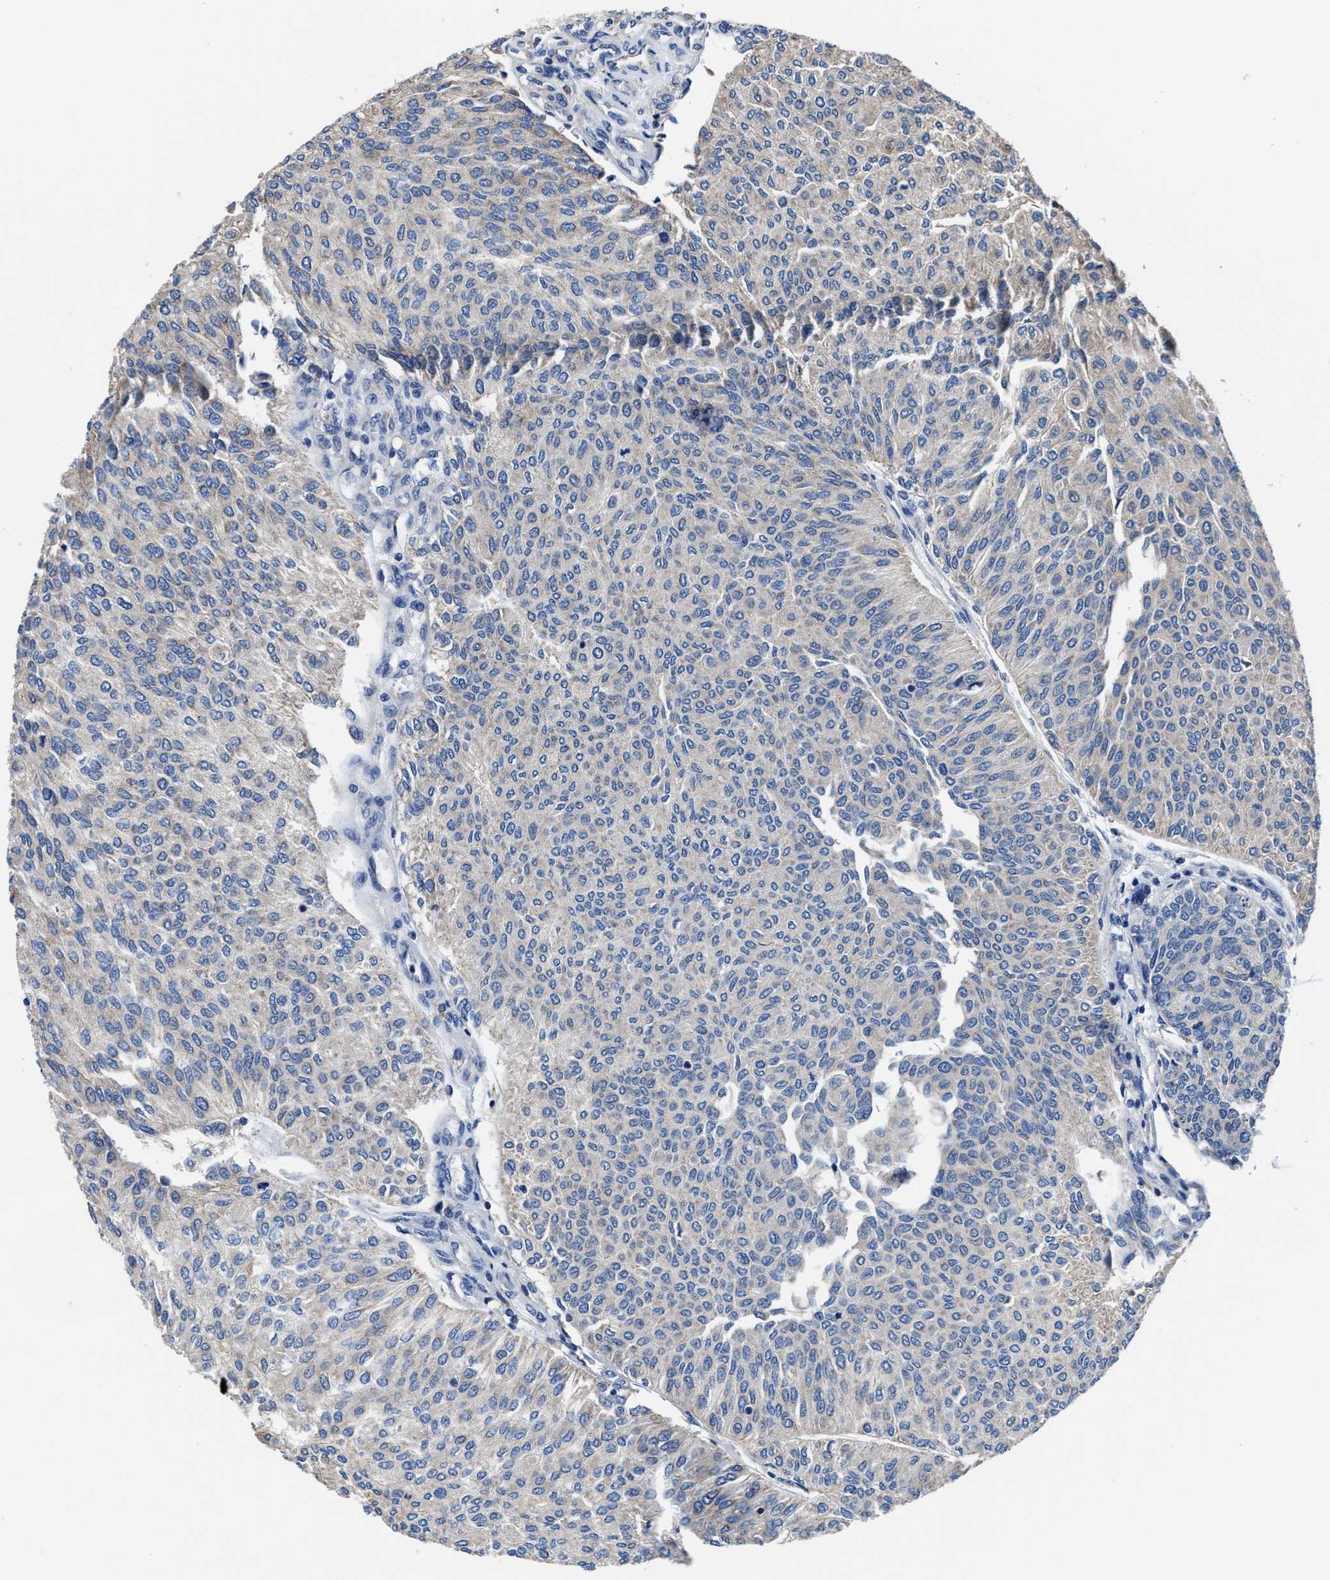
{"staining": {"intensity": "weak", "quantity": "25%-75%", "location": "cytoplasmic/membranous"}, "tissue": "urothelial cancer", "cell_type": "Tumor cells", "image_type": "cancer", "snomed": [{"axis": "morphology", "description": "Urothelial carcinoma, Low grade"}, {"axis": "topography", "description": "Urinary bladder"}], "caption": "Immunohistochemistry (IHC) photomicrograph of neoplastic tissue: human urothelial carcinoma (low-grade) stained using IHC displays low levels of weak protein expression localized specifically in the cytoplasmic/membranous of tumor cells, appearing as a cytoplasmic/membranous brown color.", "gene": "TMEM30A", "patient": {"sex": "female", "age": 79}}